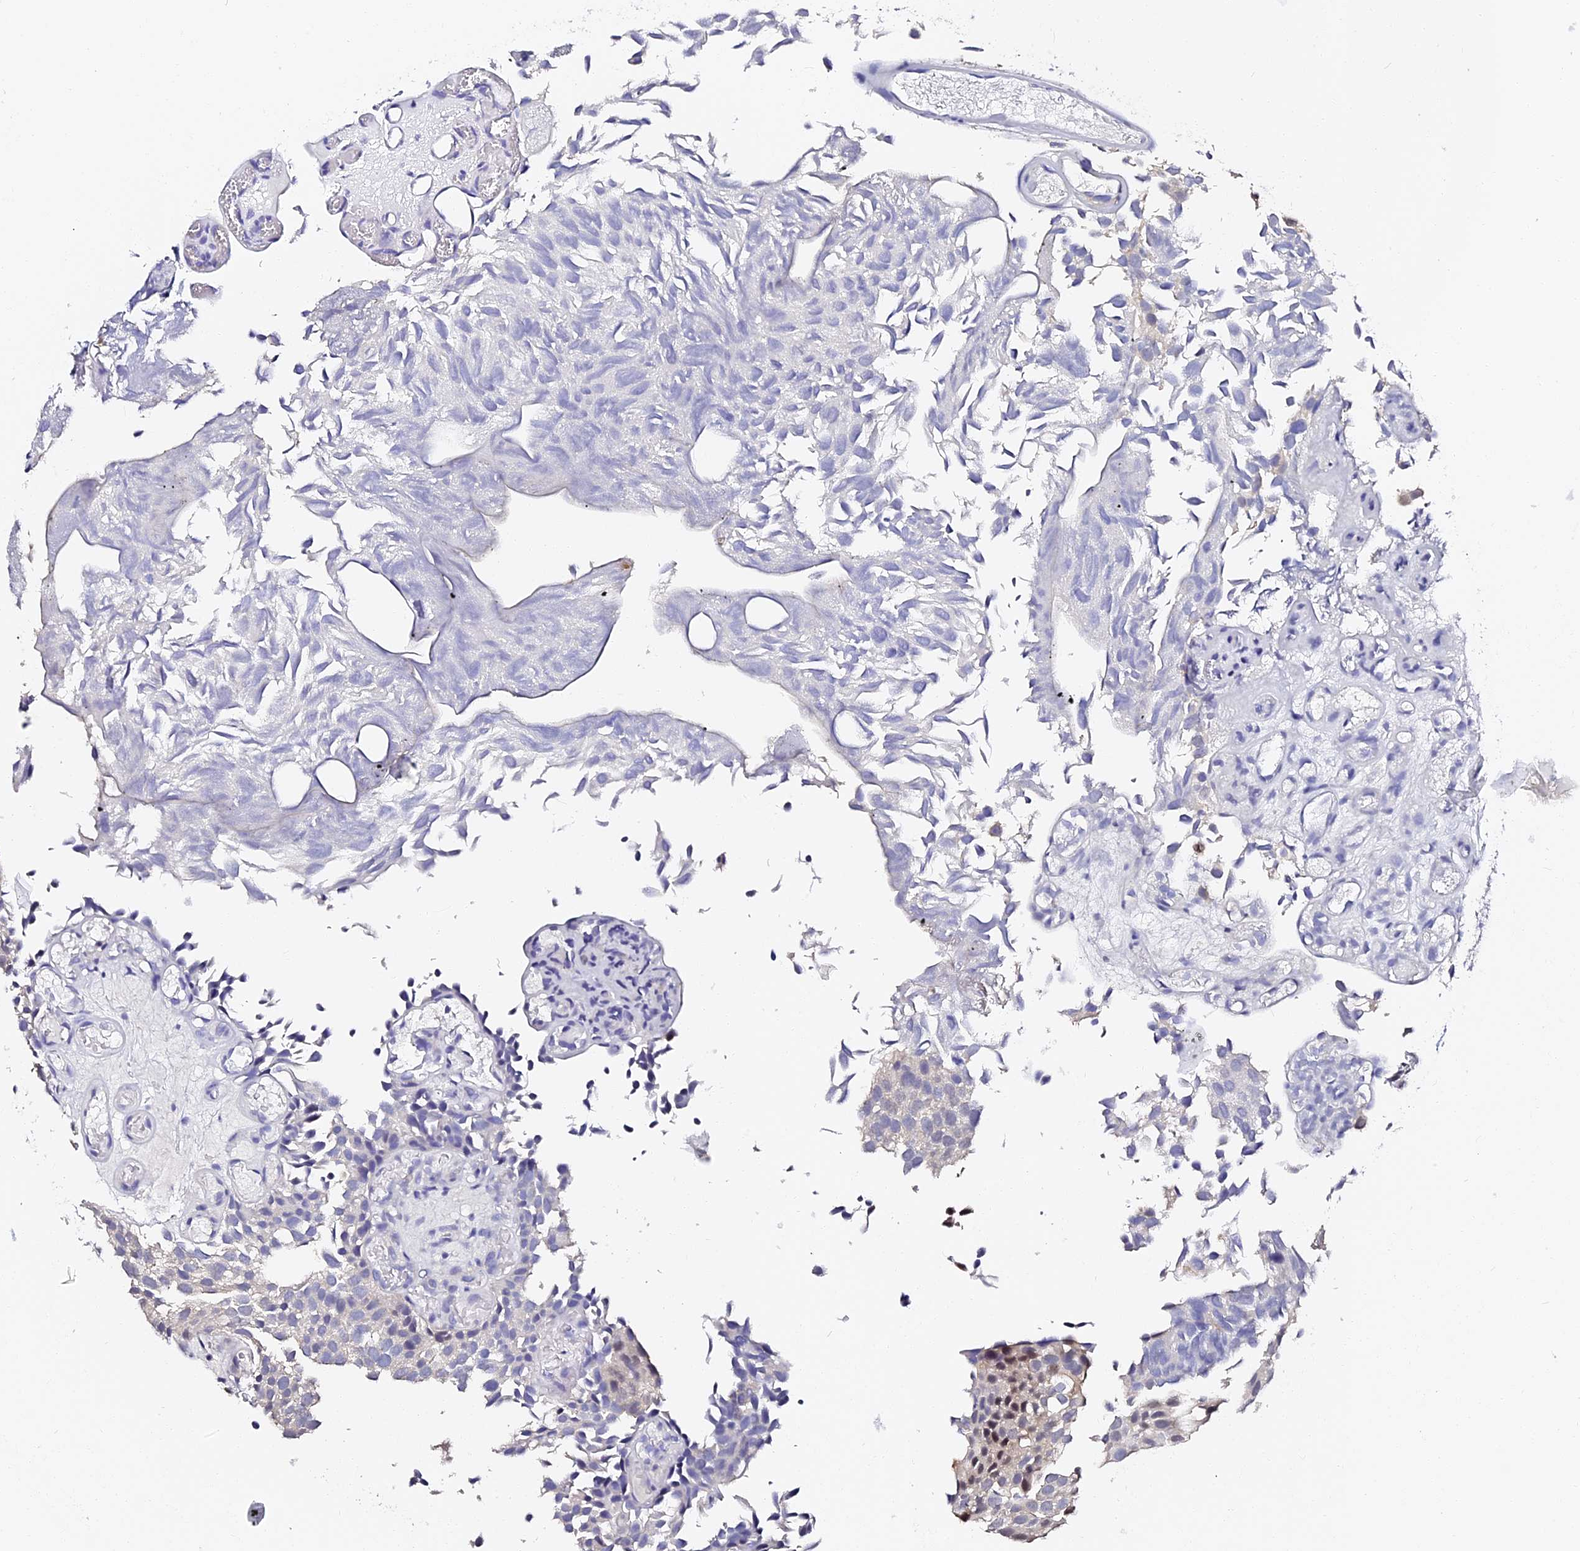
{"staining": {"intensity": "moderate", "quantity": "<25%", "location": "nuclear"}, "tissue": "urothelial cancer", "cell_type": "Tumor cells", "image_type": "cancer", "snomed": [{"axis": "morphology", "description": "Urothelial carcinoma, Low grade"}, {"axis": "topography", "description": "Urinary bladder"}], "caption": "A high-resolution micrograph shows IHC staining of urothelial cancer, which exhibits moderate nuclear expression in about <25% of tumor cells. Using DAB (3,3'-diaminobenzidine) (brown) and hematoxylin (blue) stains, captured at high magnification using brightfield microscopy.", "gene": "VPS33B", "patient": {"sex": "male", "age": 89}}